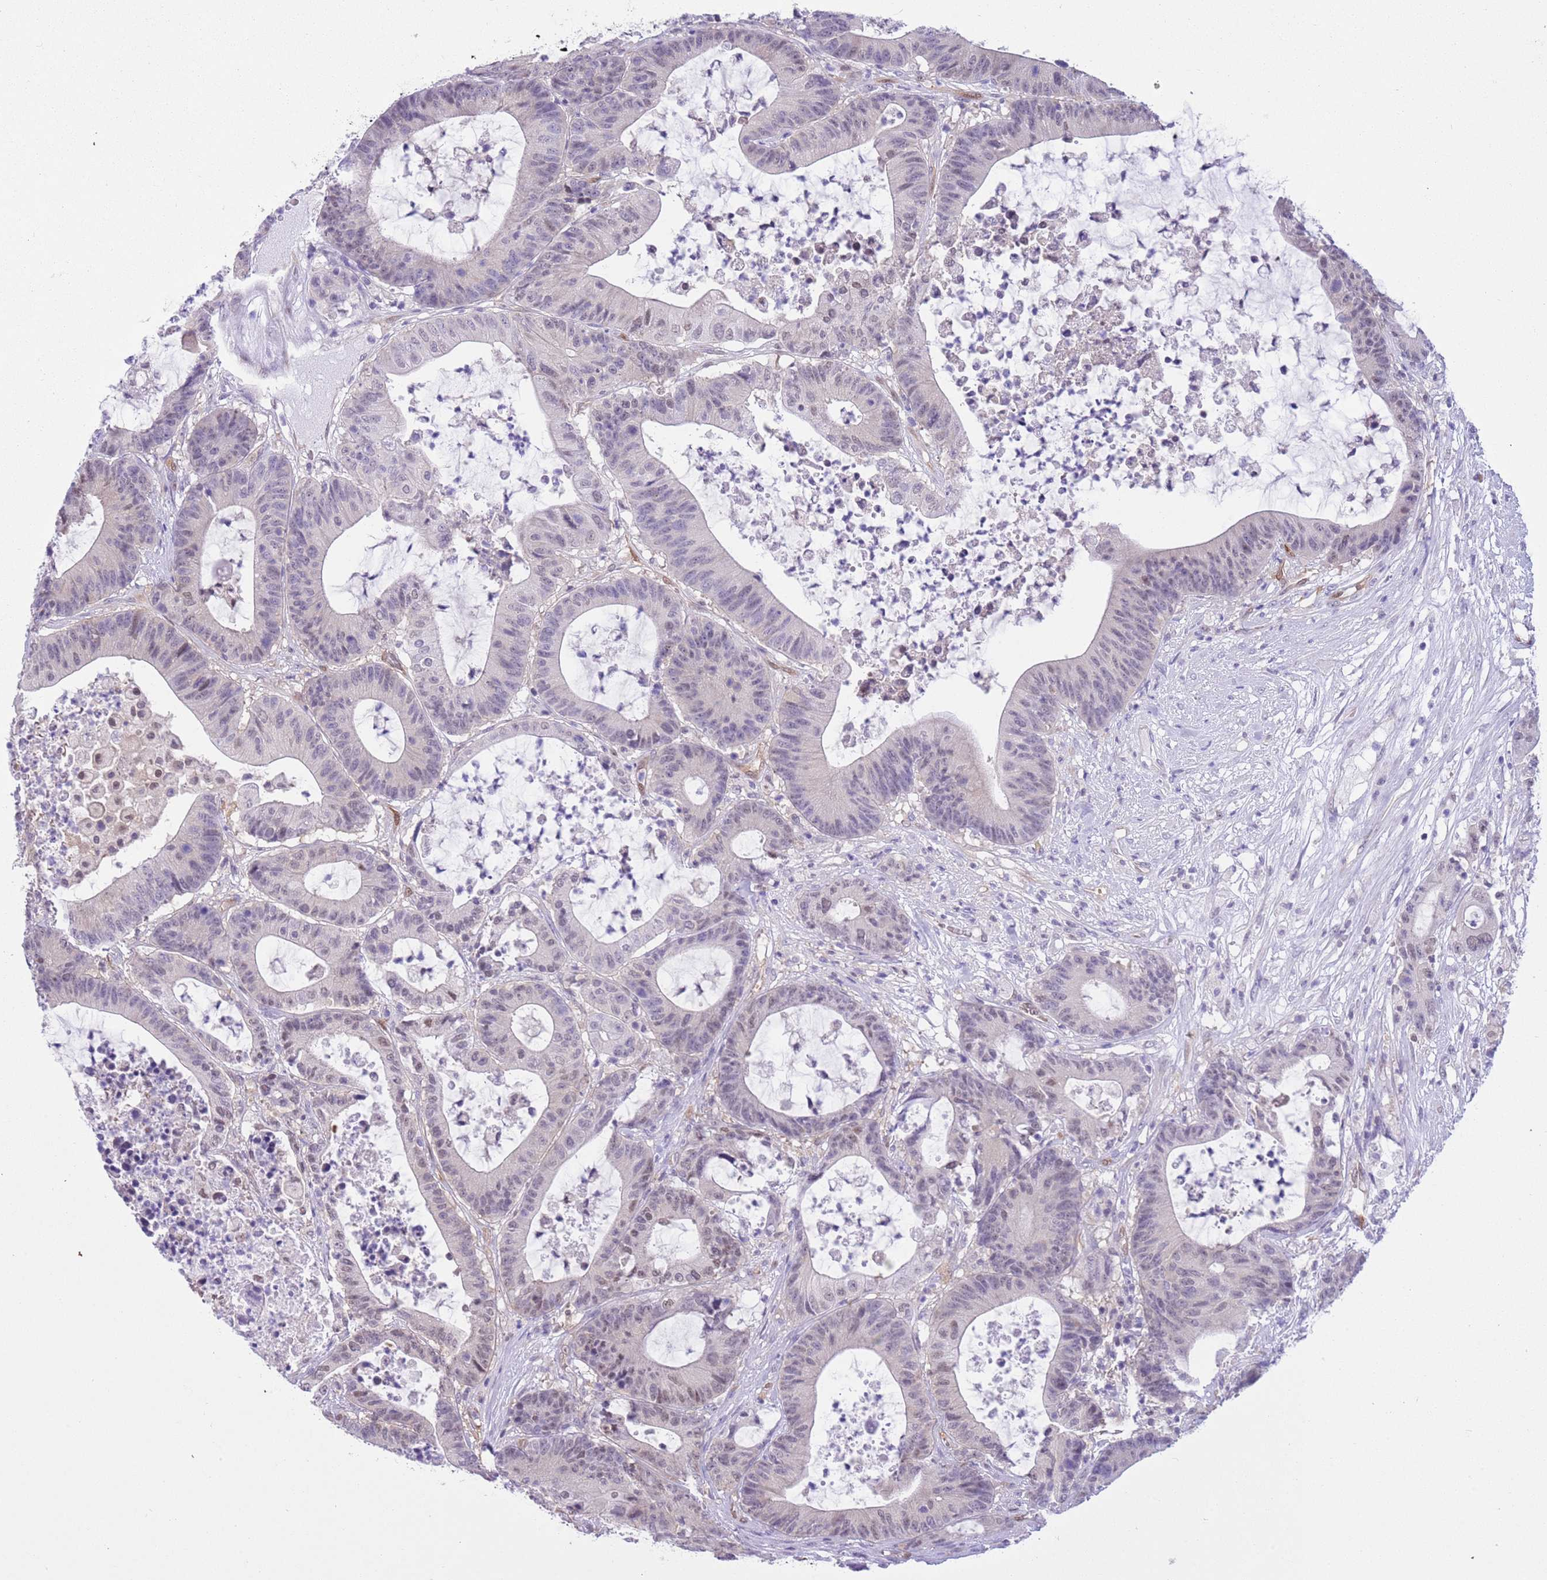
{"staining": {"intensity": "weak", "quantity": "<25%", "location": "nuclear"}, "tissue": "colorectal cancer", "cell_type": "Tumor cells", "image_type": "cancer", "snomed": [{"axis": "morphology", "description": "Adenocarcinoma, NOS"}, {"axis": "topography", "description": "Colon"}], "caption": "DAB immunohistochemical staining of colorectal adenocarcinoma reveals no significant staining in tumor cells. (IHC, brightfield microscopy, high magnification).", "gene": "DDI2", "patient": {"sex": "female", "age": 84}}